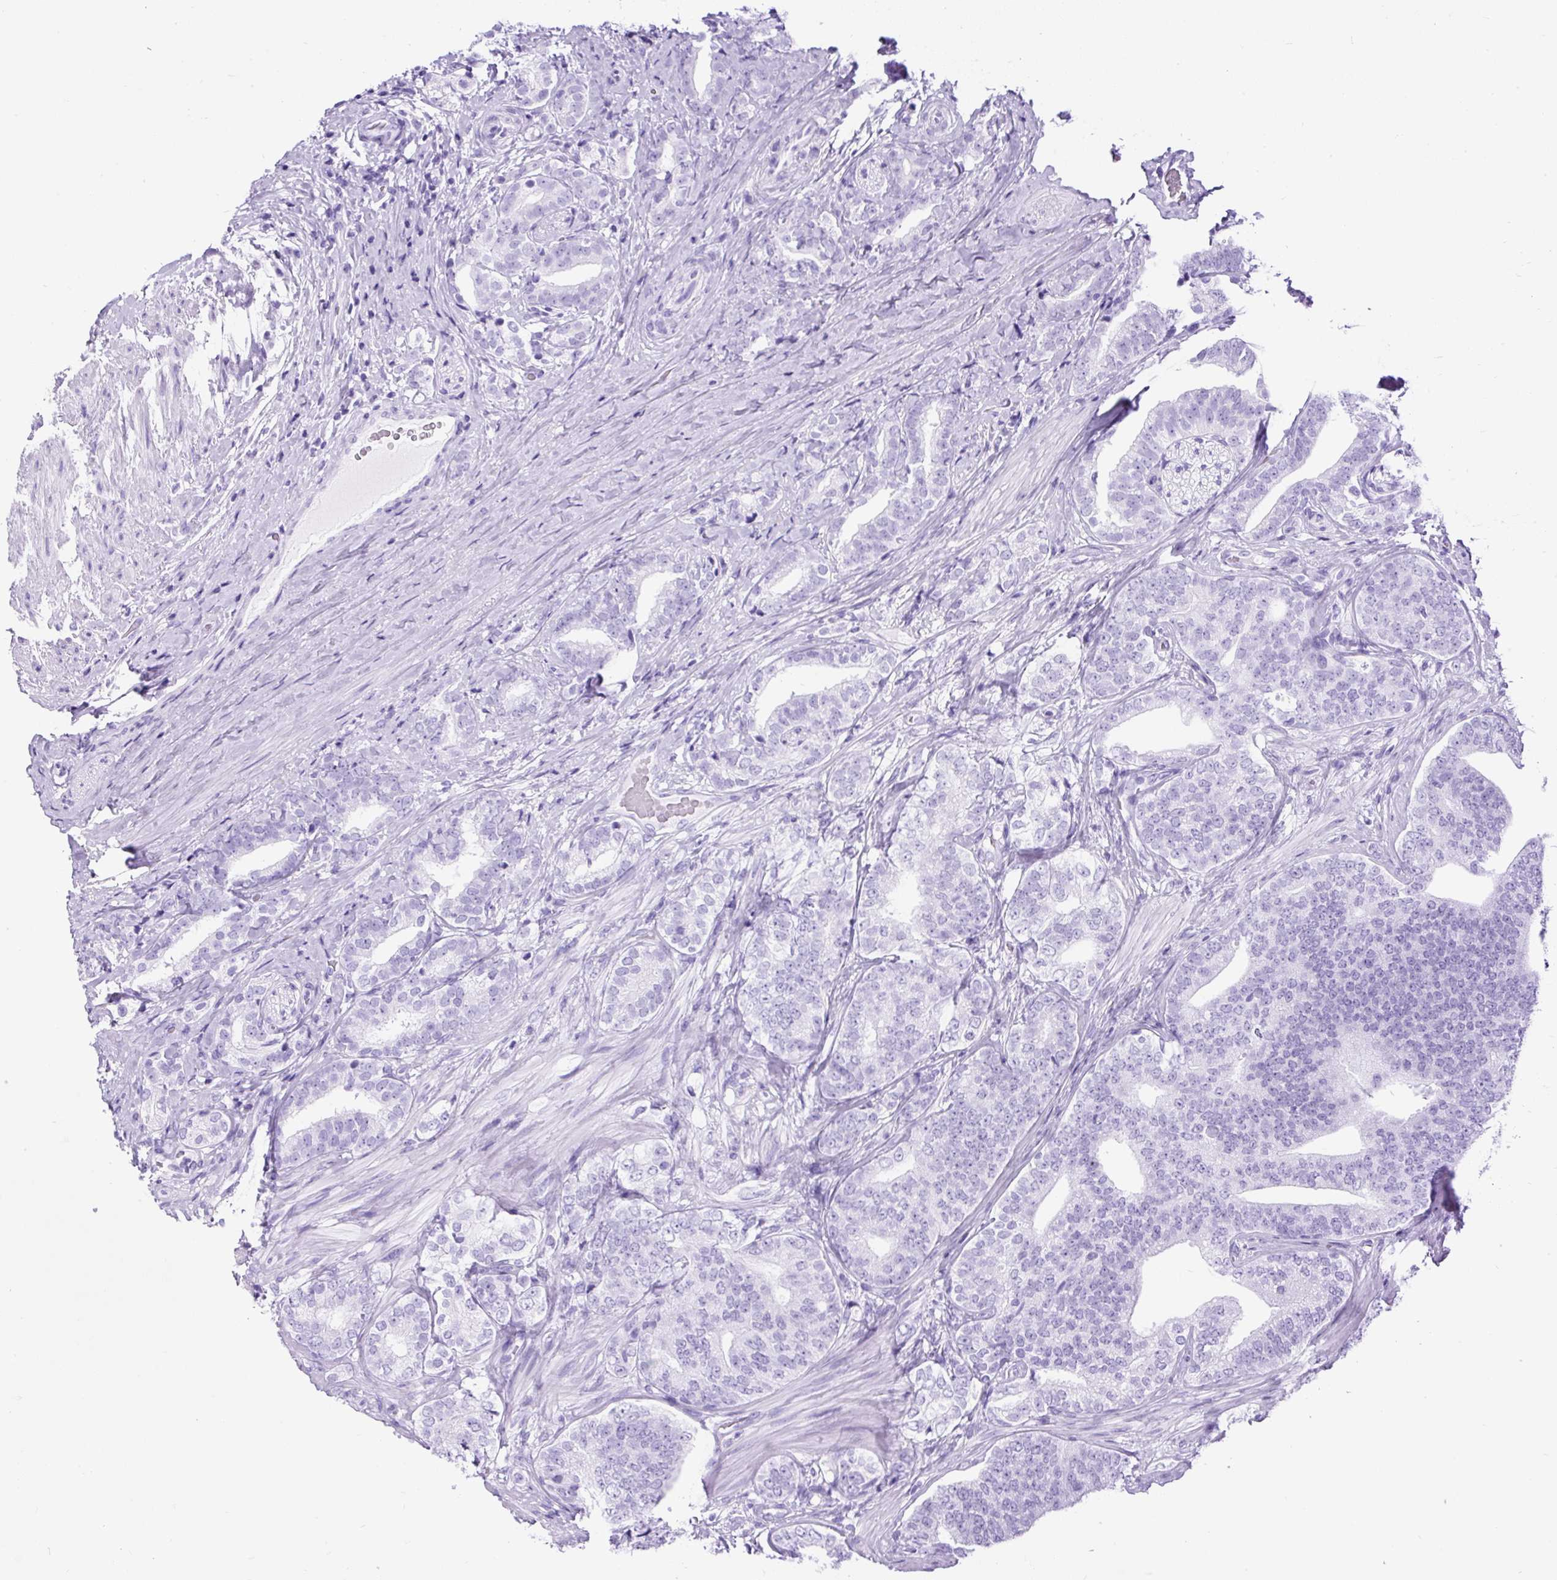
{"staining": {"intensity": "negative", "quantity": "none", "location": "none"}, "tissue": "prostate cancer", "cell_type": "Tumor cells", "image_type": "cancer", "snomed": [{"axis": "morphology", "description": "Adenocarcinoma, High grade"}, {"axis": "topography", "description": "Prostate"}], "caption": "Tumor cells show no significant protein staining in high-grade adenocarcinoma (prostate).", "gene": "CEL", "patient": {"sex": "male", "age": 72}}